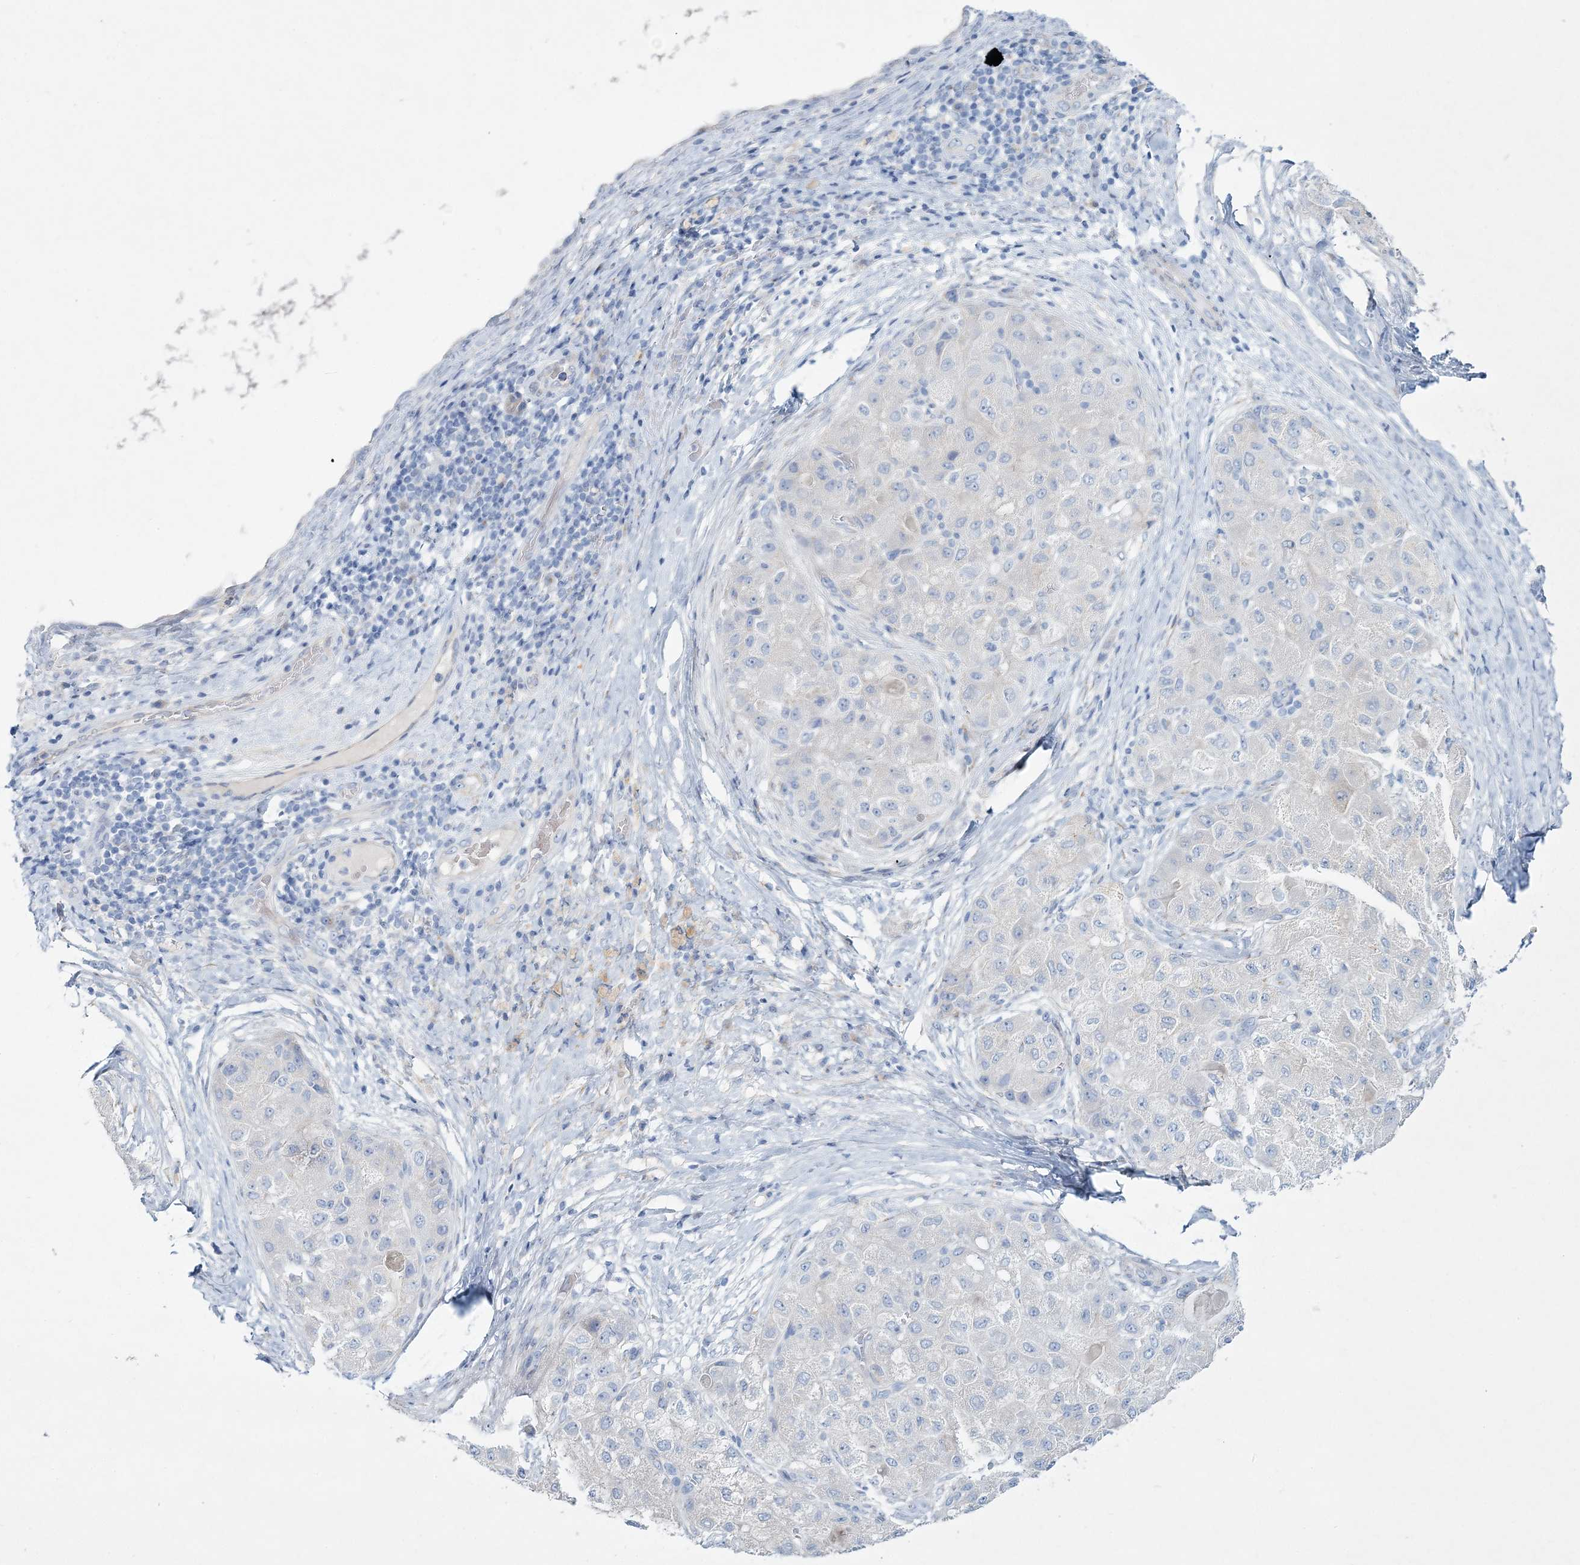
{"staining": {"intensity": "negative", "quantity": "none", "location": "none"}, "tissue": "liver cancer", "cell_type": "Tumor cells", "image_type": "cancer", "snomed": [{"axis": "morphology", "description": "Carcinoma, Hepatocellular, NOS"}, {"axis": "topography", "description": "Liver"}], "caption": "An image of human liver cancer (hepatocellular carcinoma) is negative for staining in tumor cells.", "gene": "ADGRL1", "patient": {"sex": "male", "age": 80}}